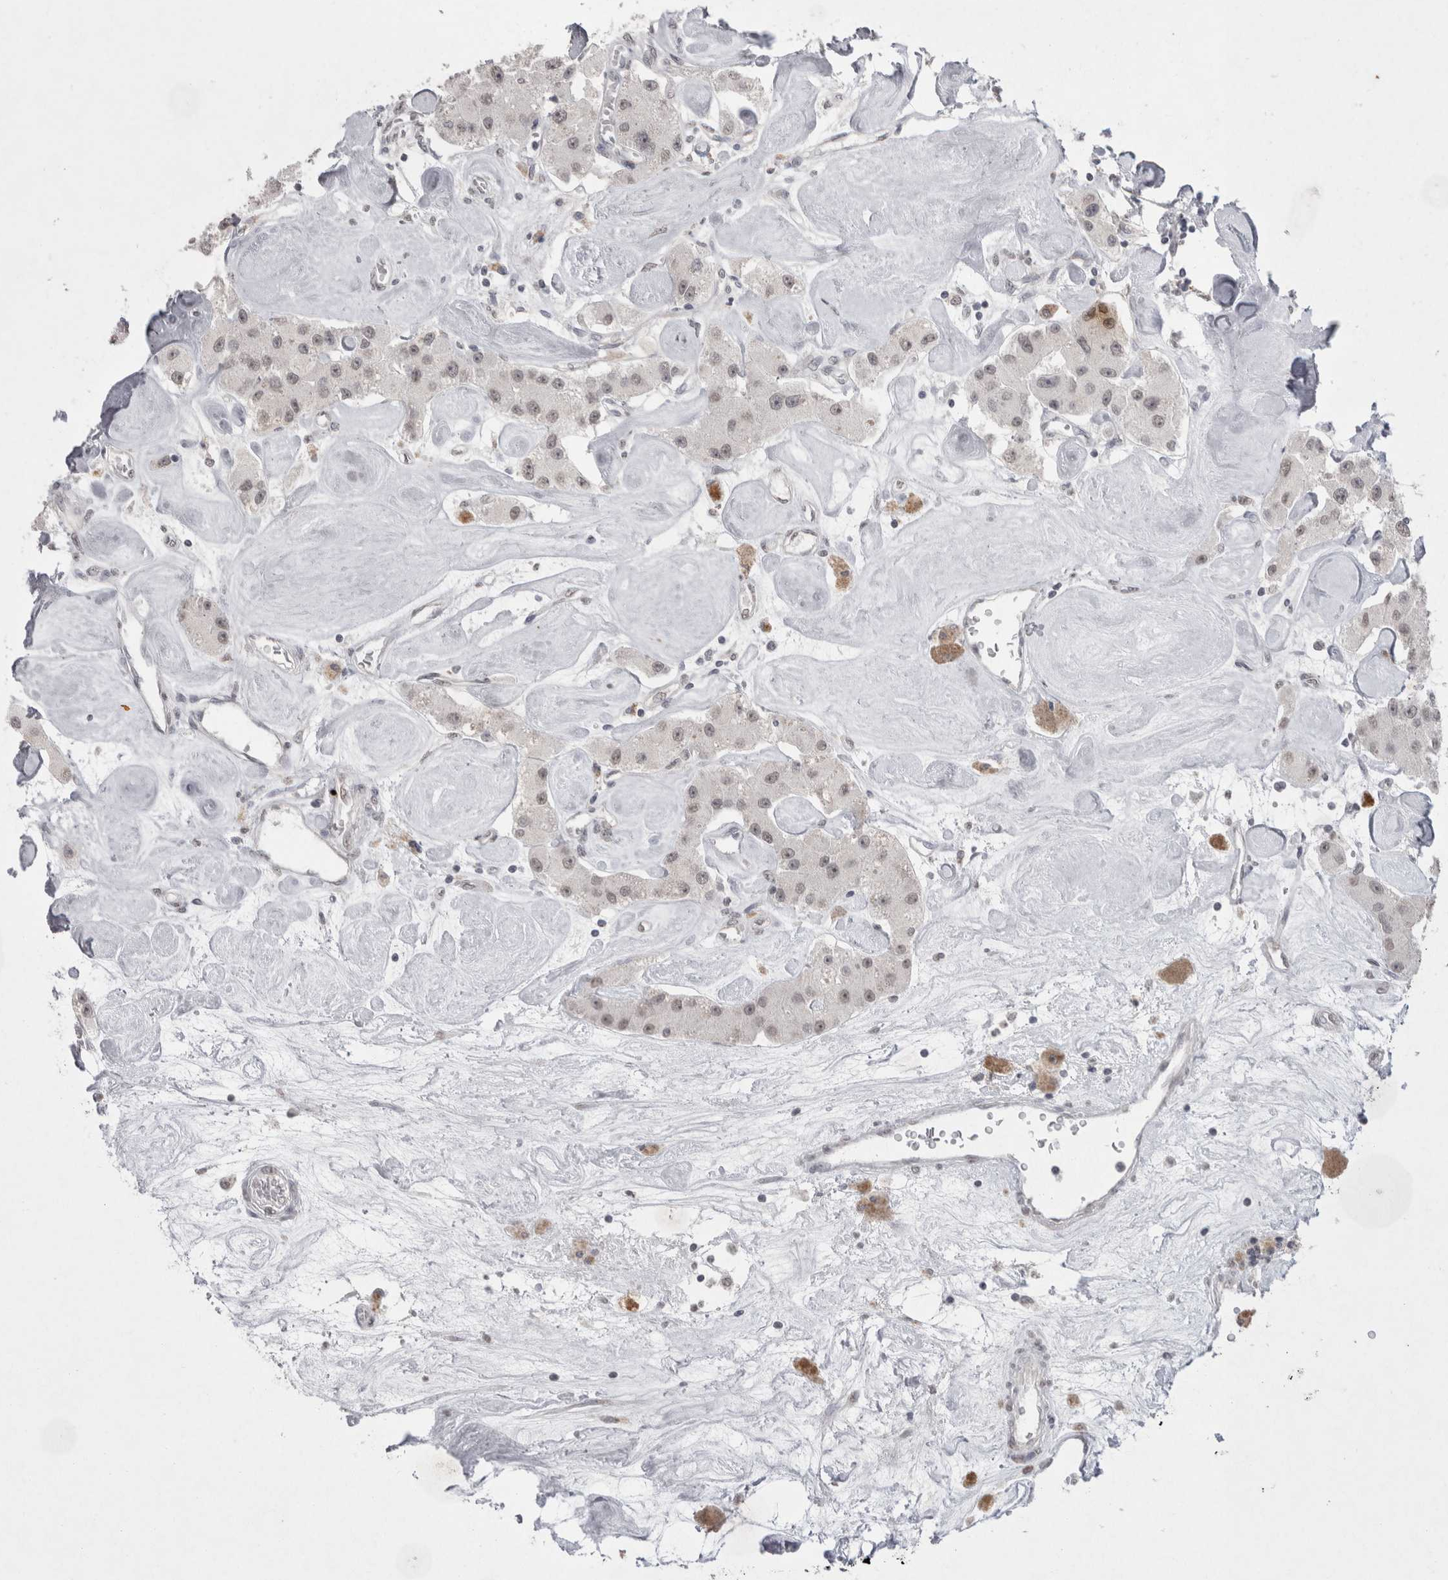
{"staining": {"intensity": "negative", "quantity": "none", "location": "none"}, "tissue": "carcinoid", "cell_type": "Tumor cells", "image_type": "cancer", "snomed": [{"axis": "morphology", "description": "Carcinoid, malignant, NOS"}, {"axis": "topography", "description": "Pancreas"}], "caption": "IHC micrograph of carcinoid stained for a protein (brown), which exhibits no expression in tumor cells.", "gene": "DDX4", "patient": {"sex": "male", "age": 41}}